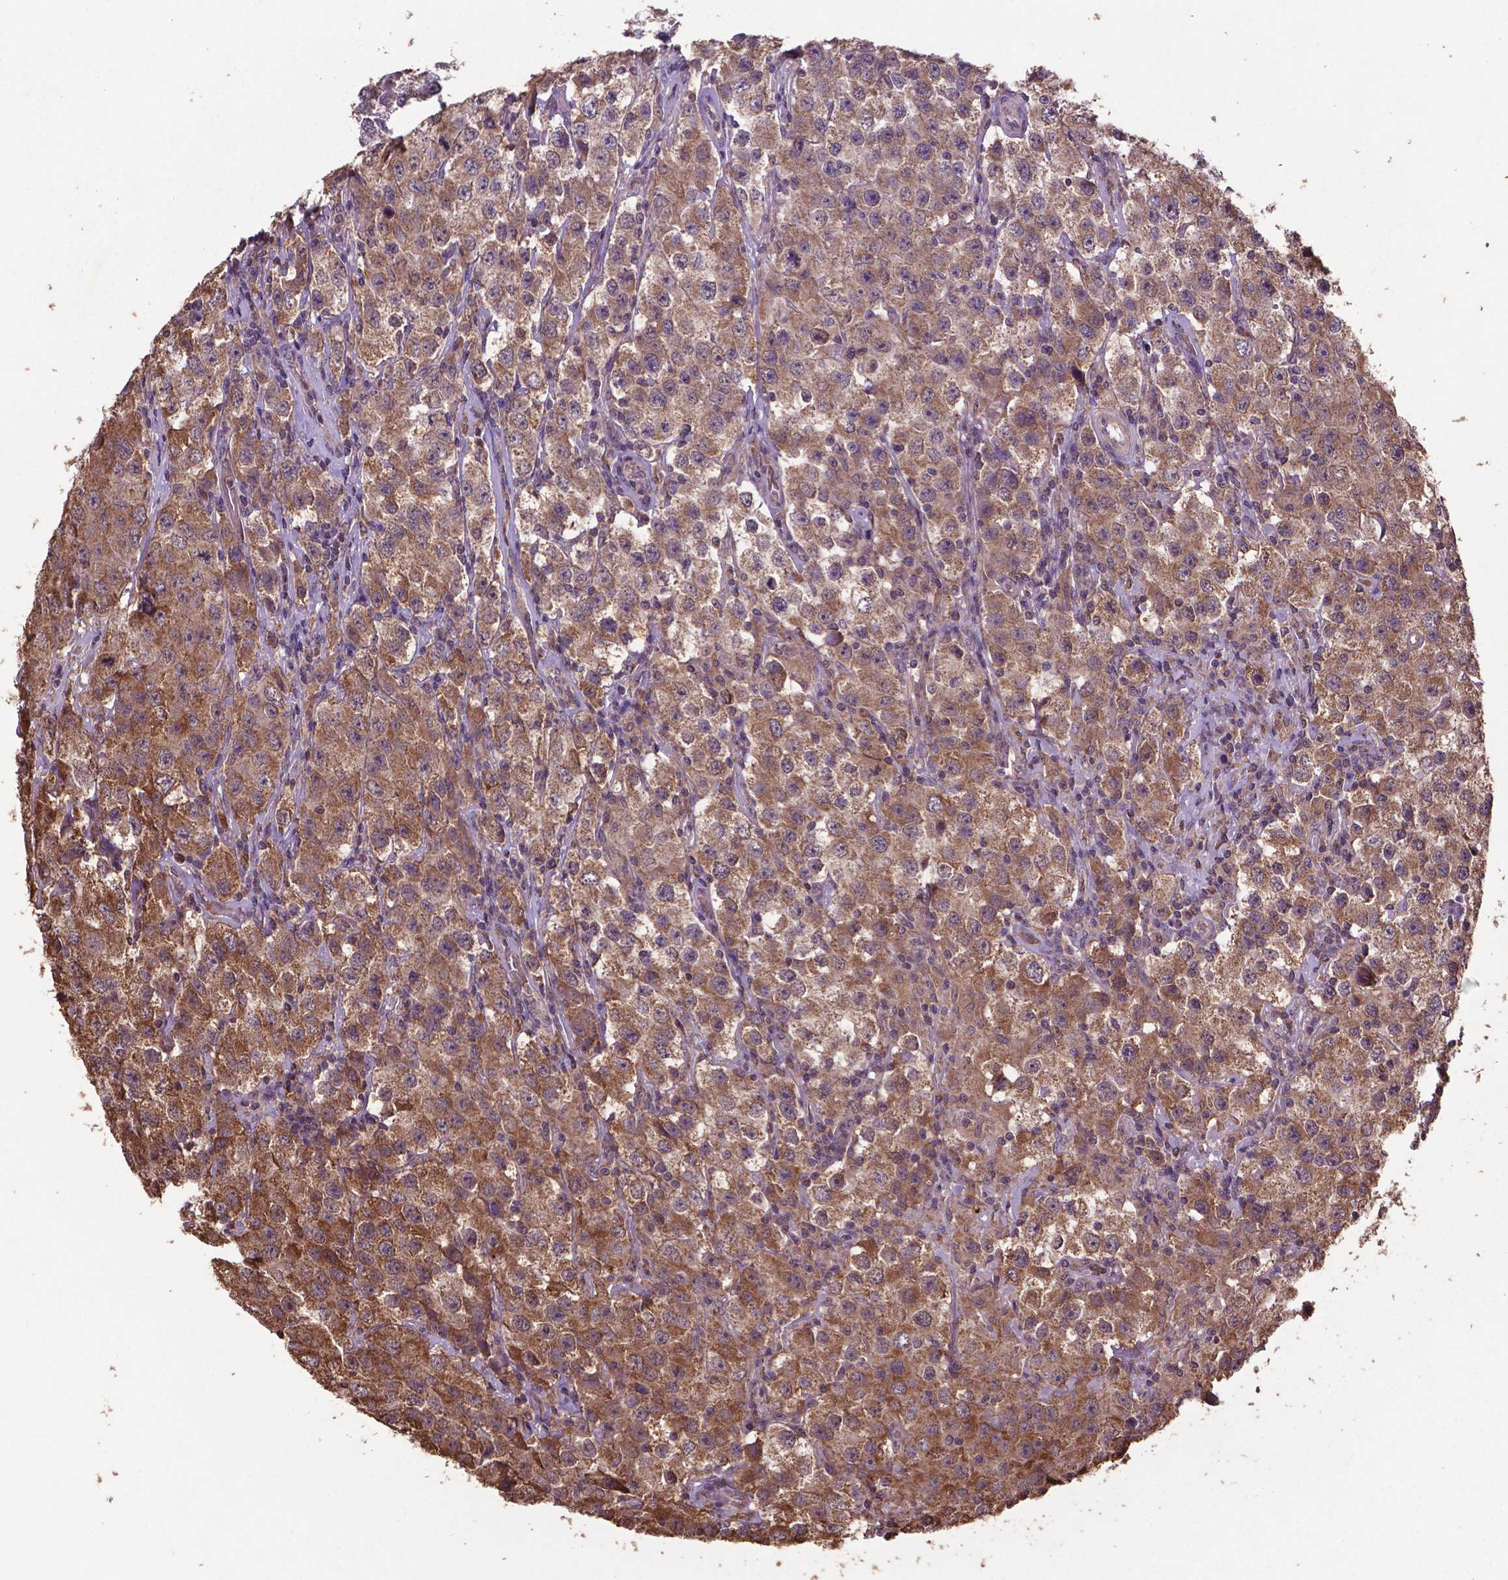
{"staining": {"intensity": "moderate", "quantity": ">75%", "location": "cytoplasmic/membranous"}, "tissue": "testis cancer", "cell_type": "Tumor cells", "image_type": "cancer", "snomed": [{"axis": "morphology", "description": "Seminoma, NOS"}, {"axis": "topography", "description": "Testis"}], "caption": "A brown stain shows moderate cytoplasmic/membranous positivity of a protein in human testis cancer (seminoma) tumor cells.", "gene": "DCAF1", "patient": {"sex": "male", "age": 52}}